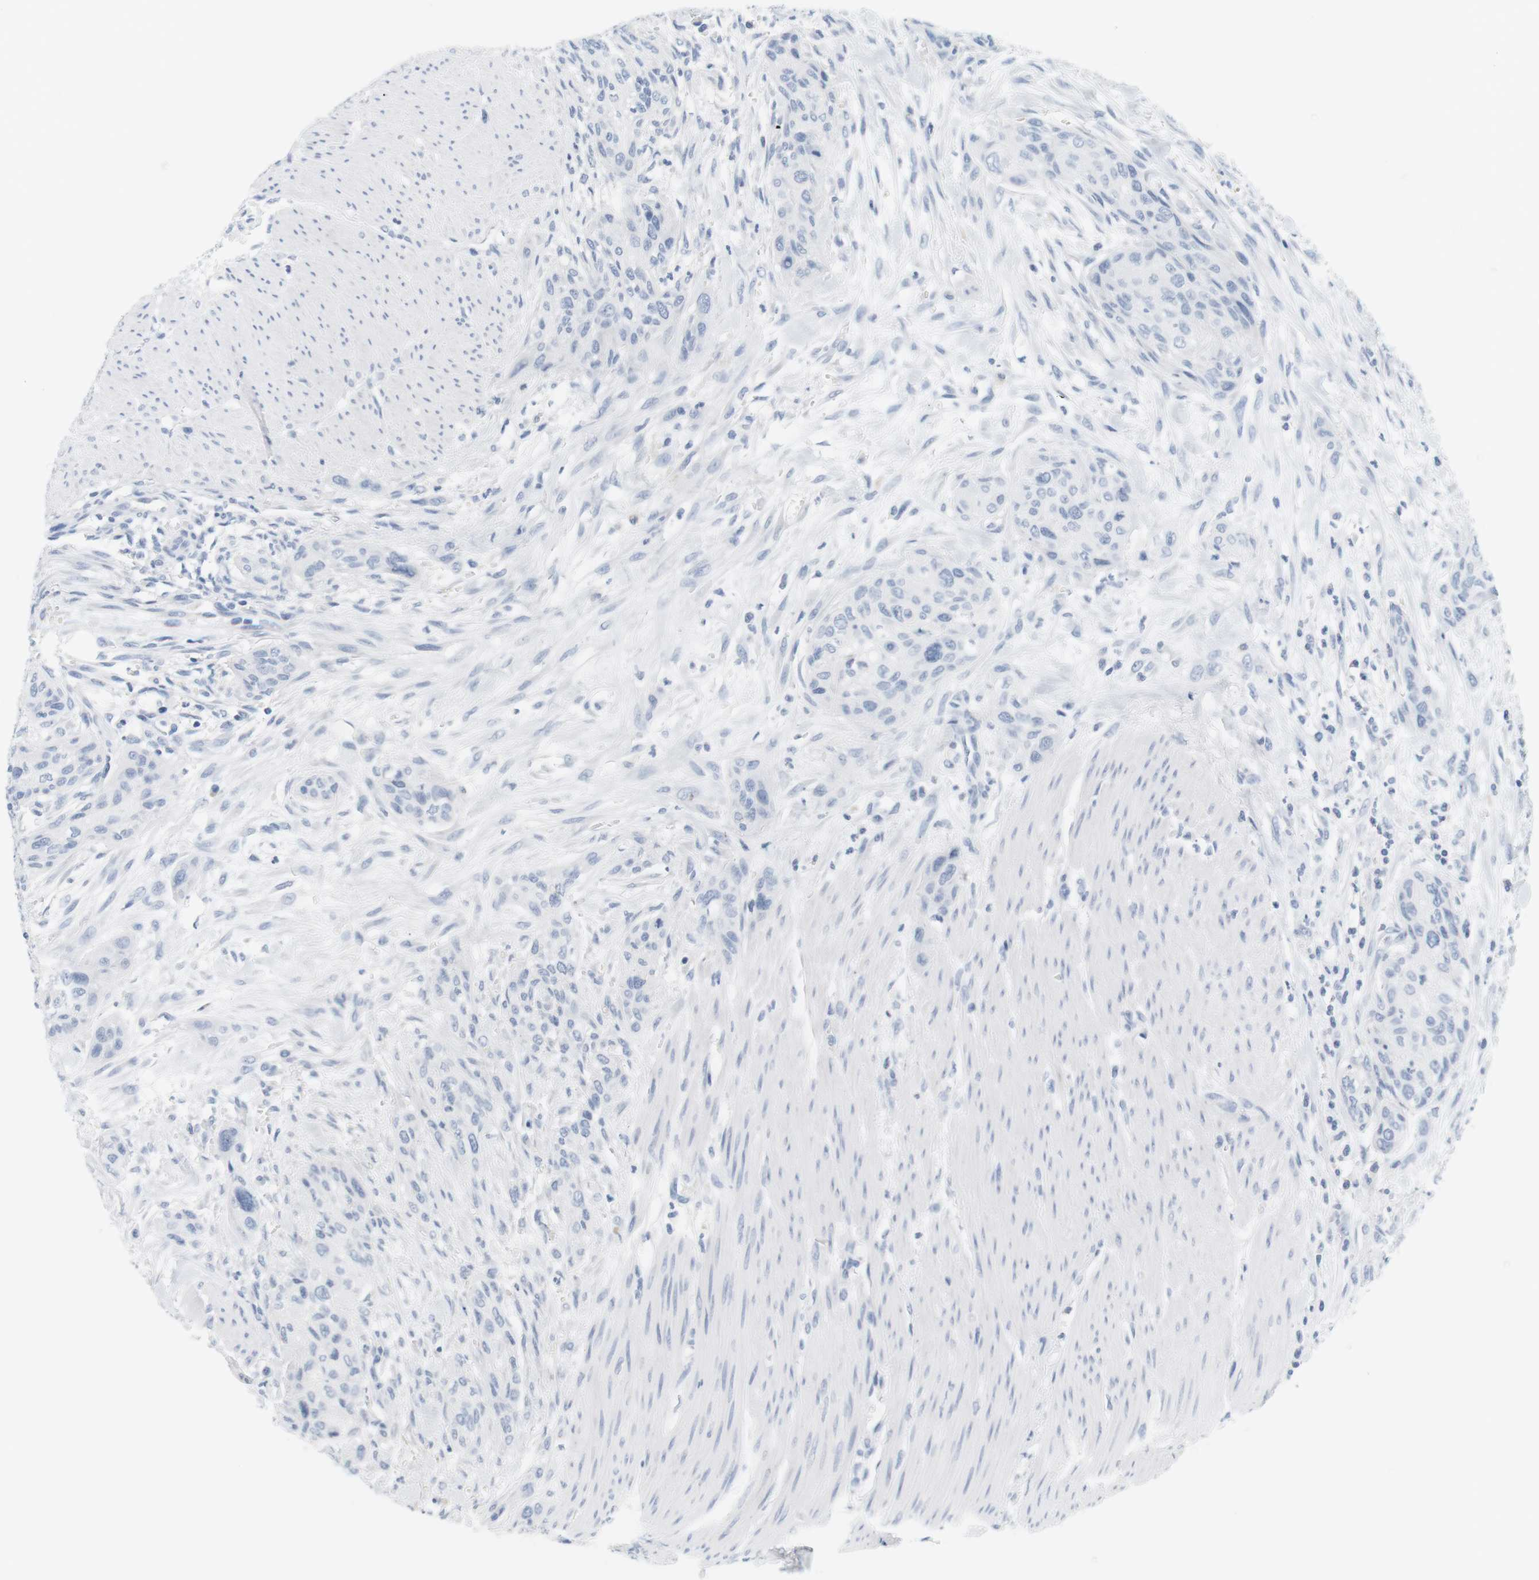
{"staining": {"intensity": "negative", "quantity": "none", "location": "none"}, "tissue": "urothelial cancer", "cell_type": "Tumor cells", "image_type": "cancer", "snomed": [{"axis": "morphology", "description": "Urothelial carcinoma, High grade"}, {"axis": "topography", "description": "Urinary bladder"}], "caption": "IHC micrograph of neoplastic tissue: urothelial cancer stained with DAB exhibits no significant protein staining in tumor cells.", "gene": "OPRM1", "patient": {"sex": "male", "age": 35}}